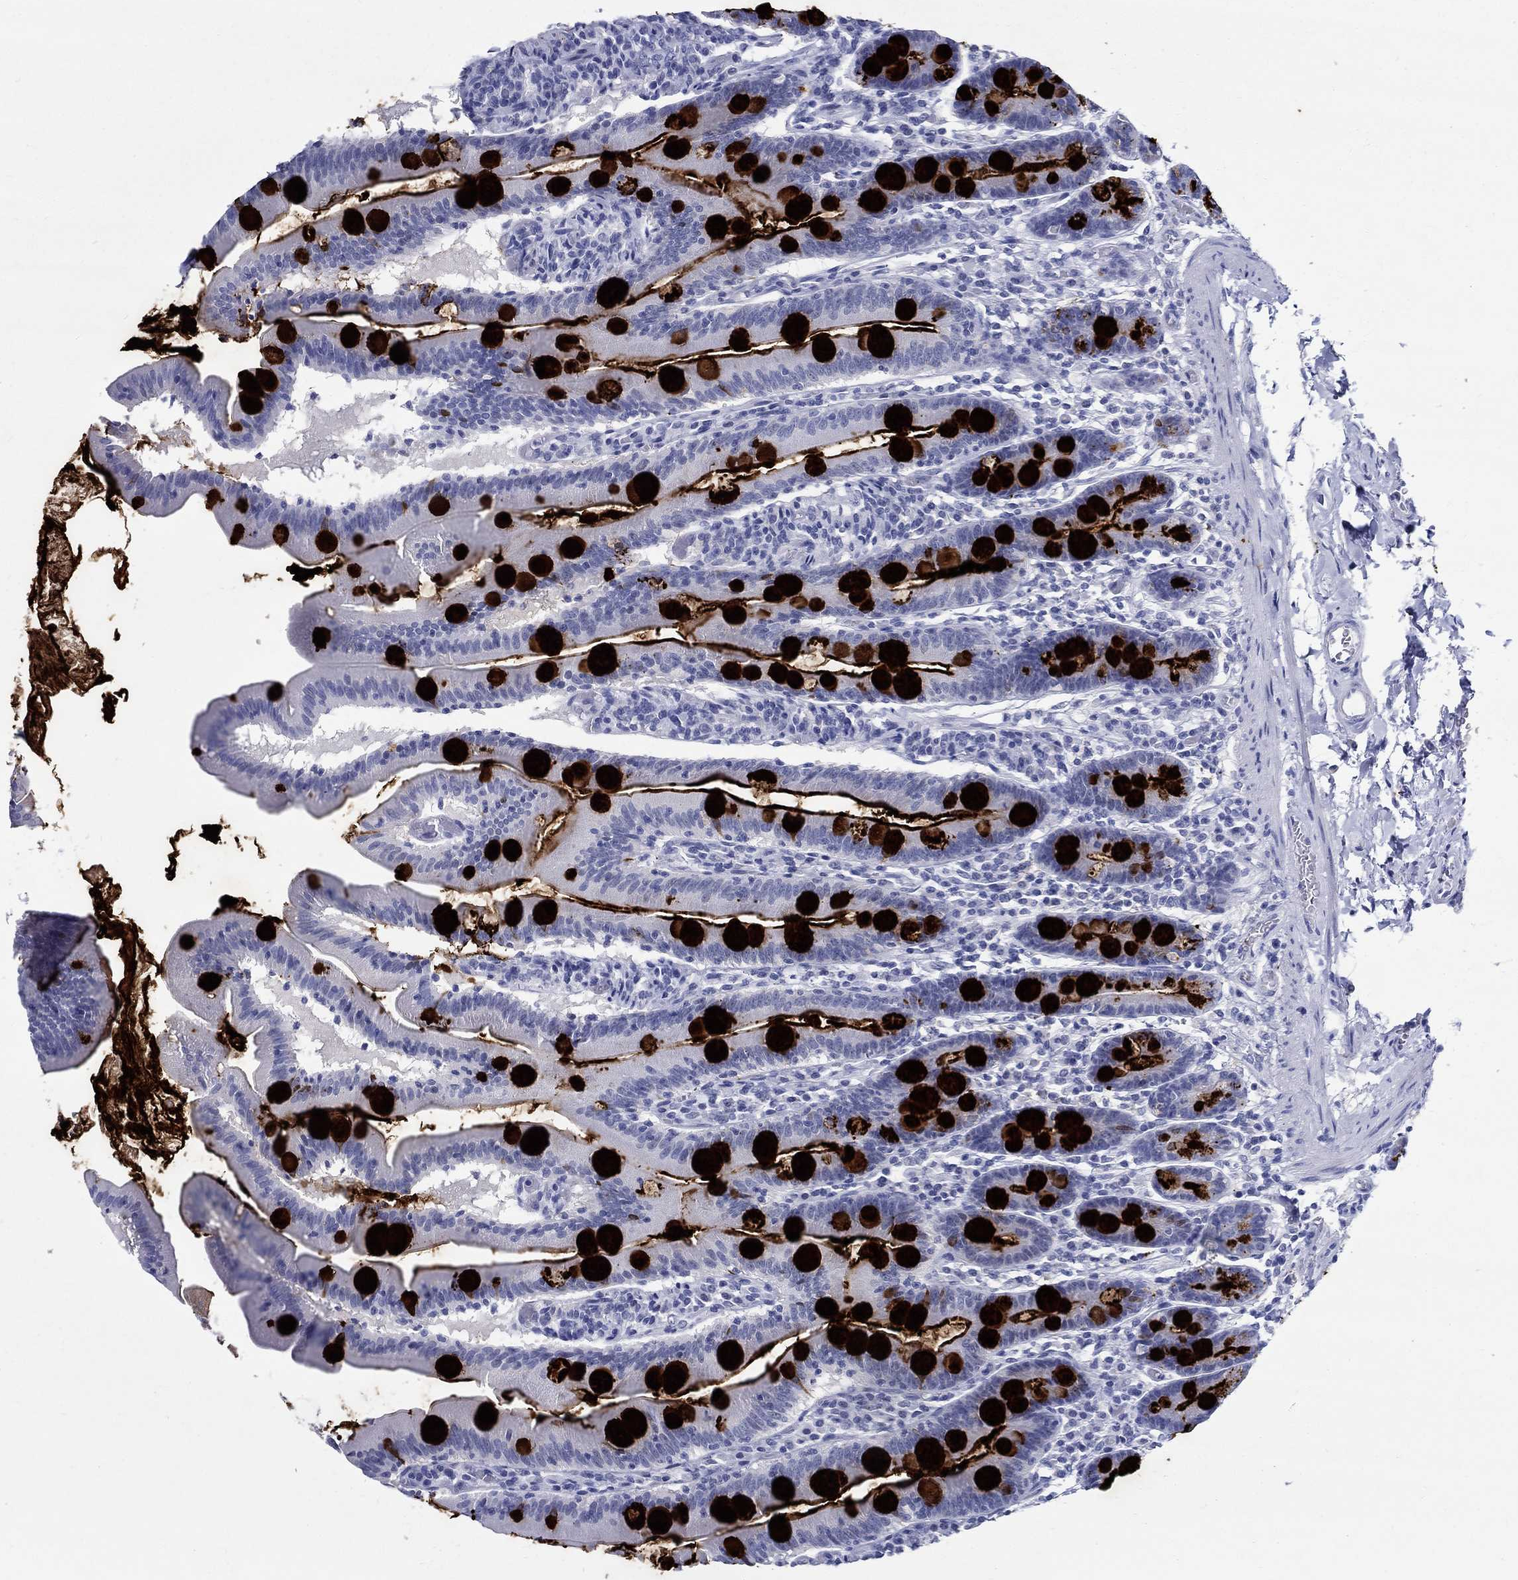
{"staining": {"intensity": "strong", "quantity": "25%-75%", "location": "cytoplasmic/membranous"}, "tissue": "small intestine", "cell_type": "Glandular cells", "image_type": "normal", "snomed": [{"axis": "morphology", "description": "Normal tissue, NOS"}, {"axis": "topography", "description": "Small intestine"}], "caption": "An image of small intestine stained for a protein exhibits strong cytoplasmic/membranous brown staining in glandular cells. (DAB IHC, brown staining for protein, blue staining for nuclei).", "gene": "BSPRY", "patient": {"sex": "male", "age": 37}}